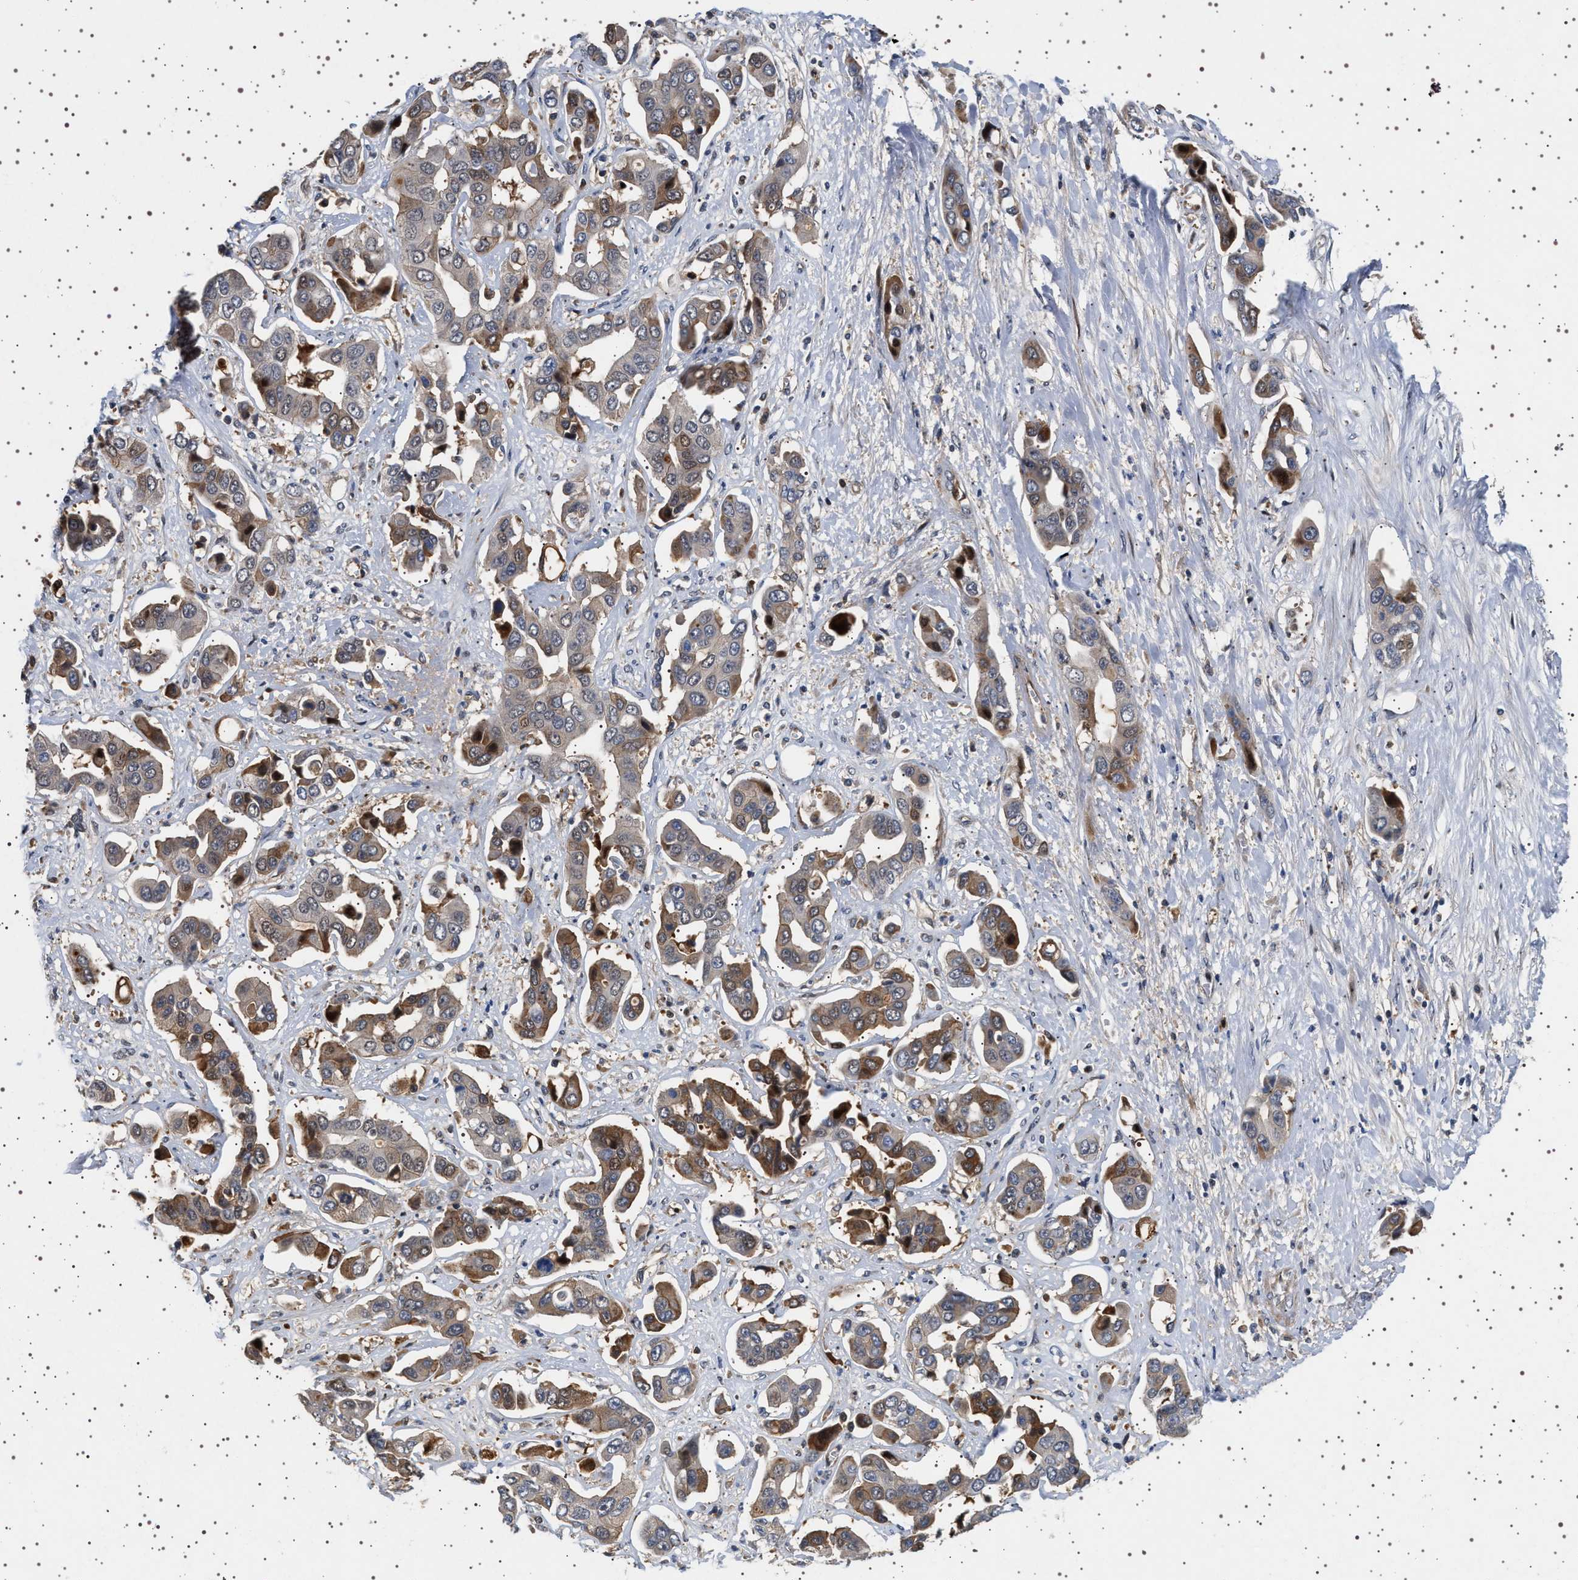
{"staining": {"intensity": "moderate", "quantity": "25%-75%", "location": "cytoplasmic/membranous"}, "tissue": "liver cancer", "cell_type": "Tumor cells", "image_type": "cancer", "snomed": [{"axis": "morphology", "description": "Cholangiocarcinoma"}, {"axis": "topography", "description": "Liver"}], "caption": "A high-resolution image shows immunohistochemistry staining of cholangiocarcinoma (liver), which shows moderate cytoplasmic/membranous positivity in approximately 25%-75% of tumor cells.", "gene": "FICD", "patient": {"sex": "female", "age": 52}}